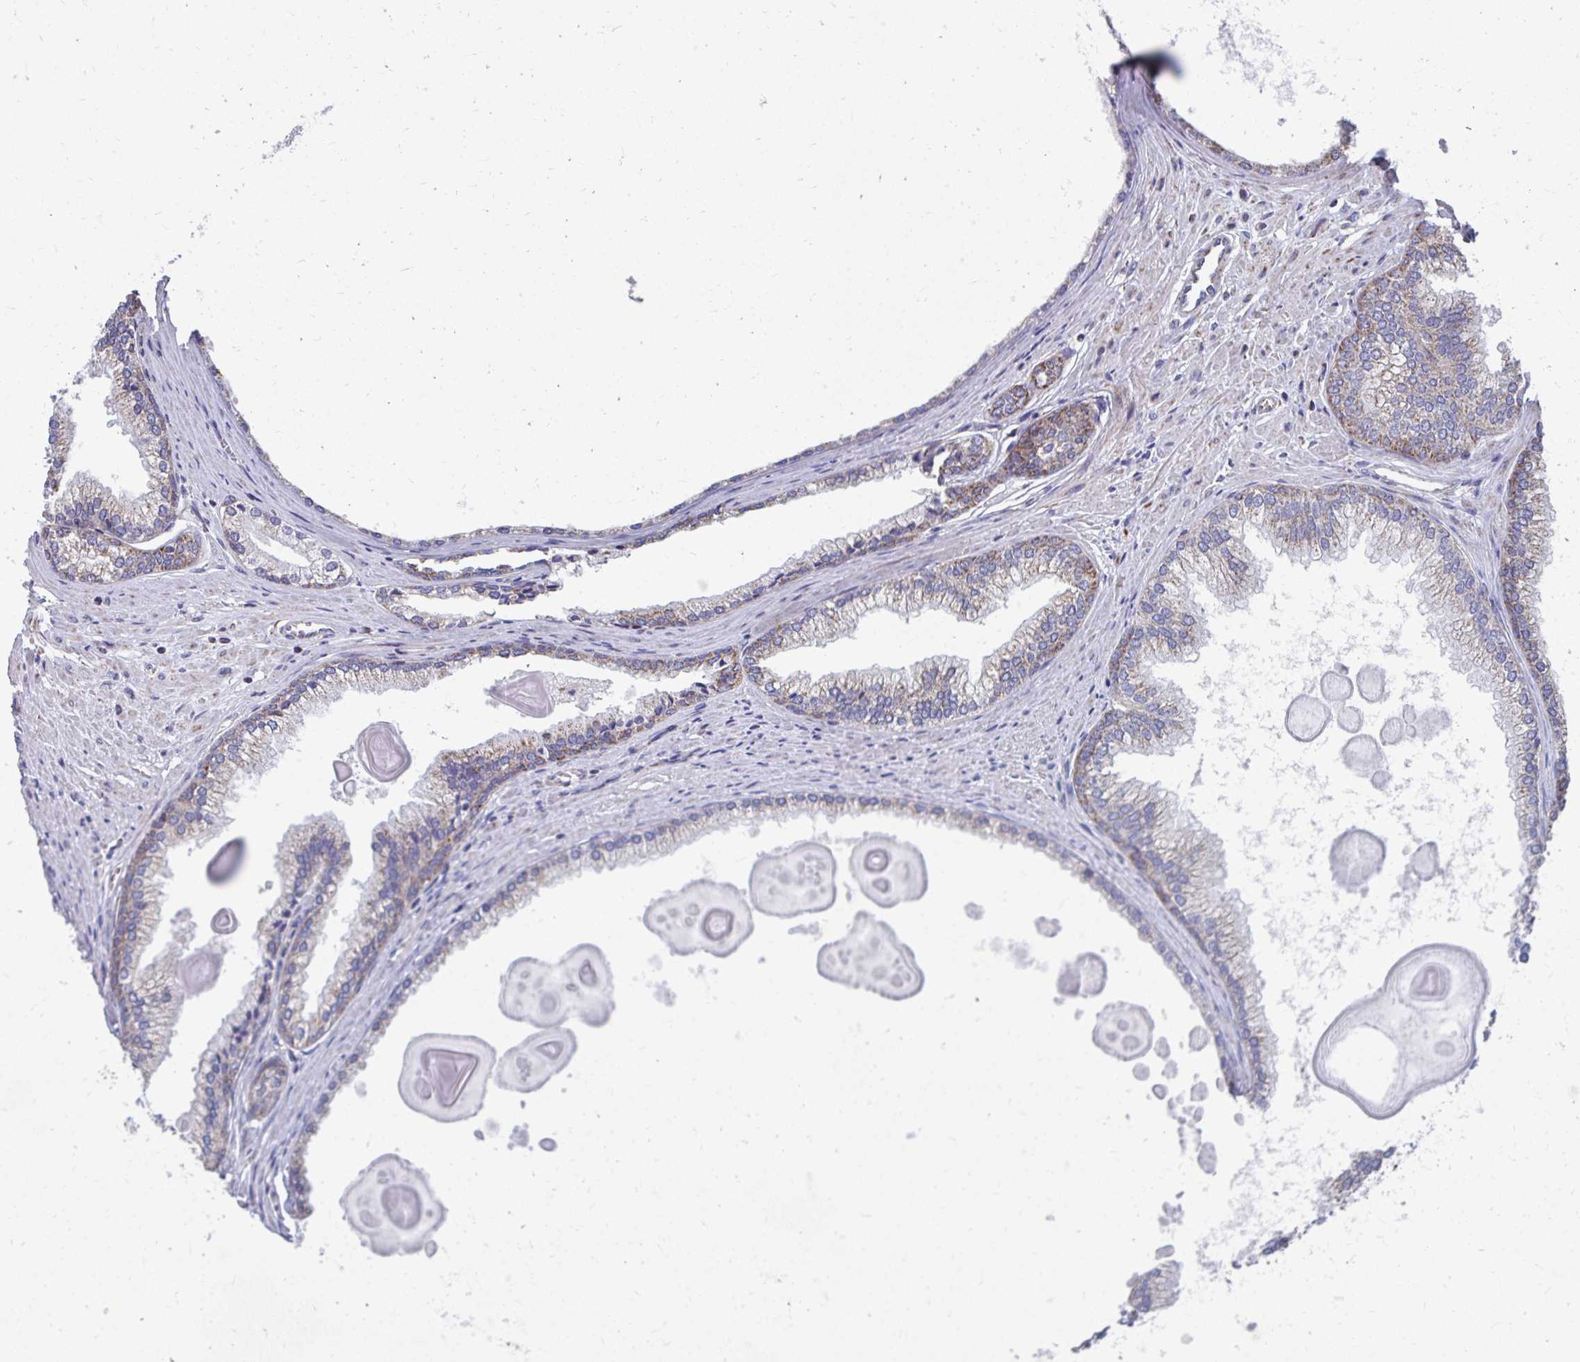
{"staining": {"intensity": "moderate", "quantity": "<25%", "location": "cytoplasmic/membranous"}, "tissue": "prostate cancer", "cell_type": "Tumor cells", "image_type": "cancer", "snomed": [{"axis": "morphology", "description": "Adenocarcinoma, Low grade"}, {"axis": "topography", "description": "Prostate"}], "caption": "Immunohistochemical staining of prostate cancer (low-grade adenocarcinoma) reveals low levels of moderate cytoplasmic/membranous expression in about <25% of tumor cells.", "gene": "RCC1L", "patient": {"sex": "male", "age": 69}}